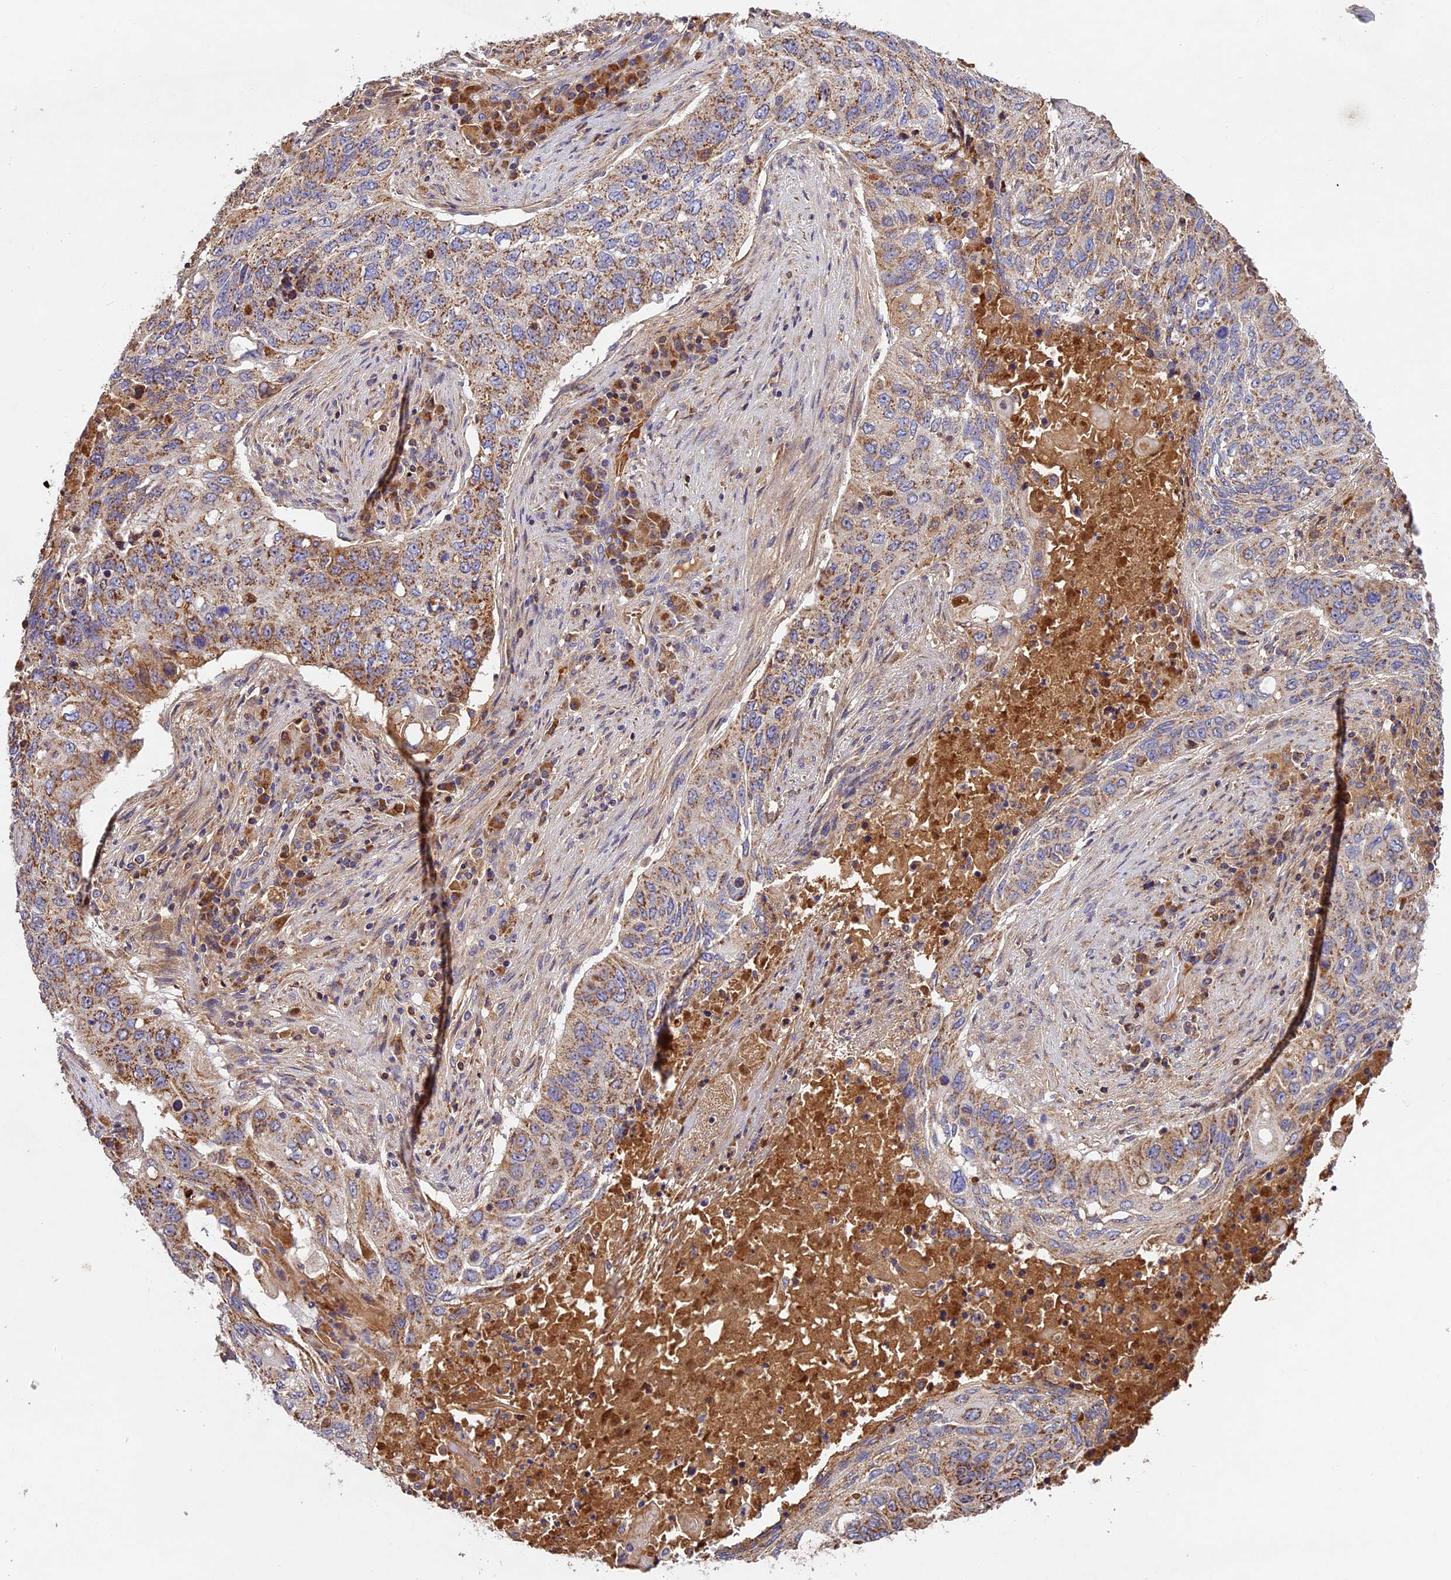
{"staining": {"intensity": "moderate", "quantity": ">75%", "location": "cytoplasmic/membranous"}, "tissue": "lung cancer", "cell_type": "Tumor cells", "image_type": "cancer", "snomed": [{"axis": "morphology", "description": "Squamous cell carcinoma, NOS"}, {"axis": "topography", "description": "Lung"}], "caption": "An image of squamous cell carcinoma (lung) stained for a protein exhibits moderate cytoplasmic/membranous brown staining in tumor cells.", "gene": "OCEL1", "patient": {"sex": "female", "age": 63}}